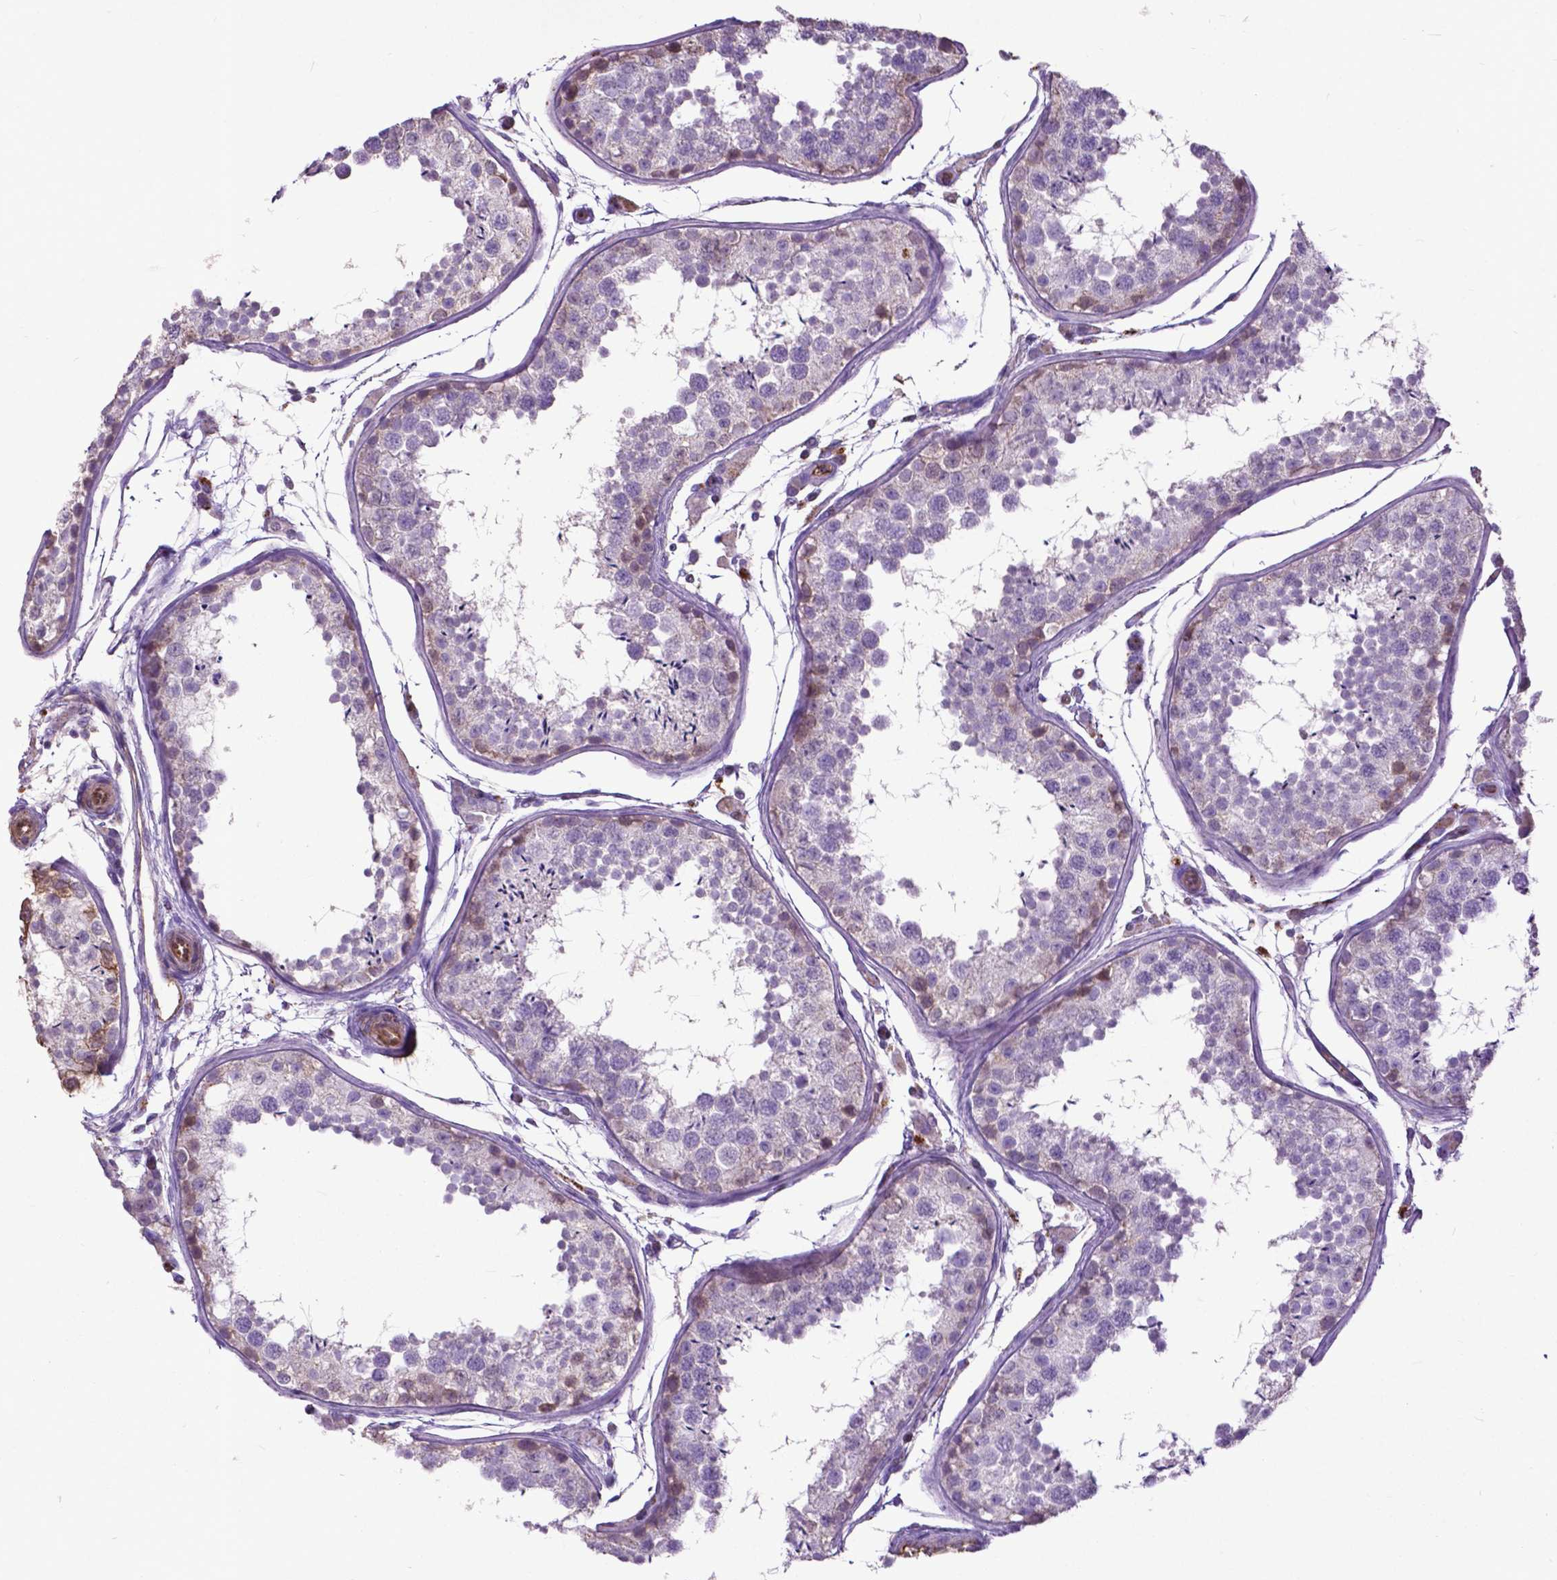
{"staining": {"intensity": "moderate", "quantity": "<25%", "location": "cytoplasmic/membranous,nuclear"}, "tissue": "testis", "cell_type": "Cells in seminiferous ducts", "image_type": "normal", "snomed": [{"axis": "morphology", "description": "Normal tissue, NOS"}, {"axis": "topography", "description": "Testis"}], "caption": "IHC of unremarkable human testis shows low levels of moderate cytoplasmic/membranous,nuclear staining in about <25% of cells in seminiferous ducts.", "gene": "PDLIM1", "patient": {"sex": "male", "age": 29}}